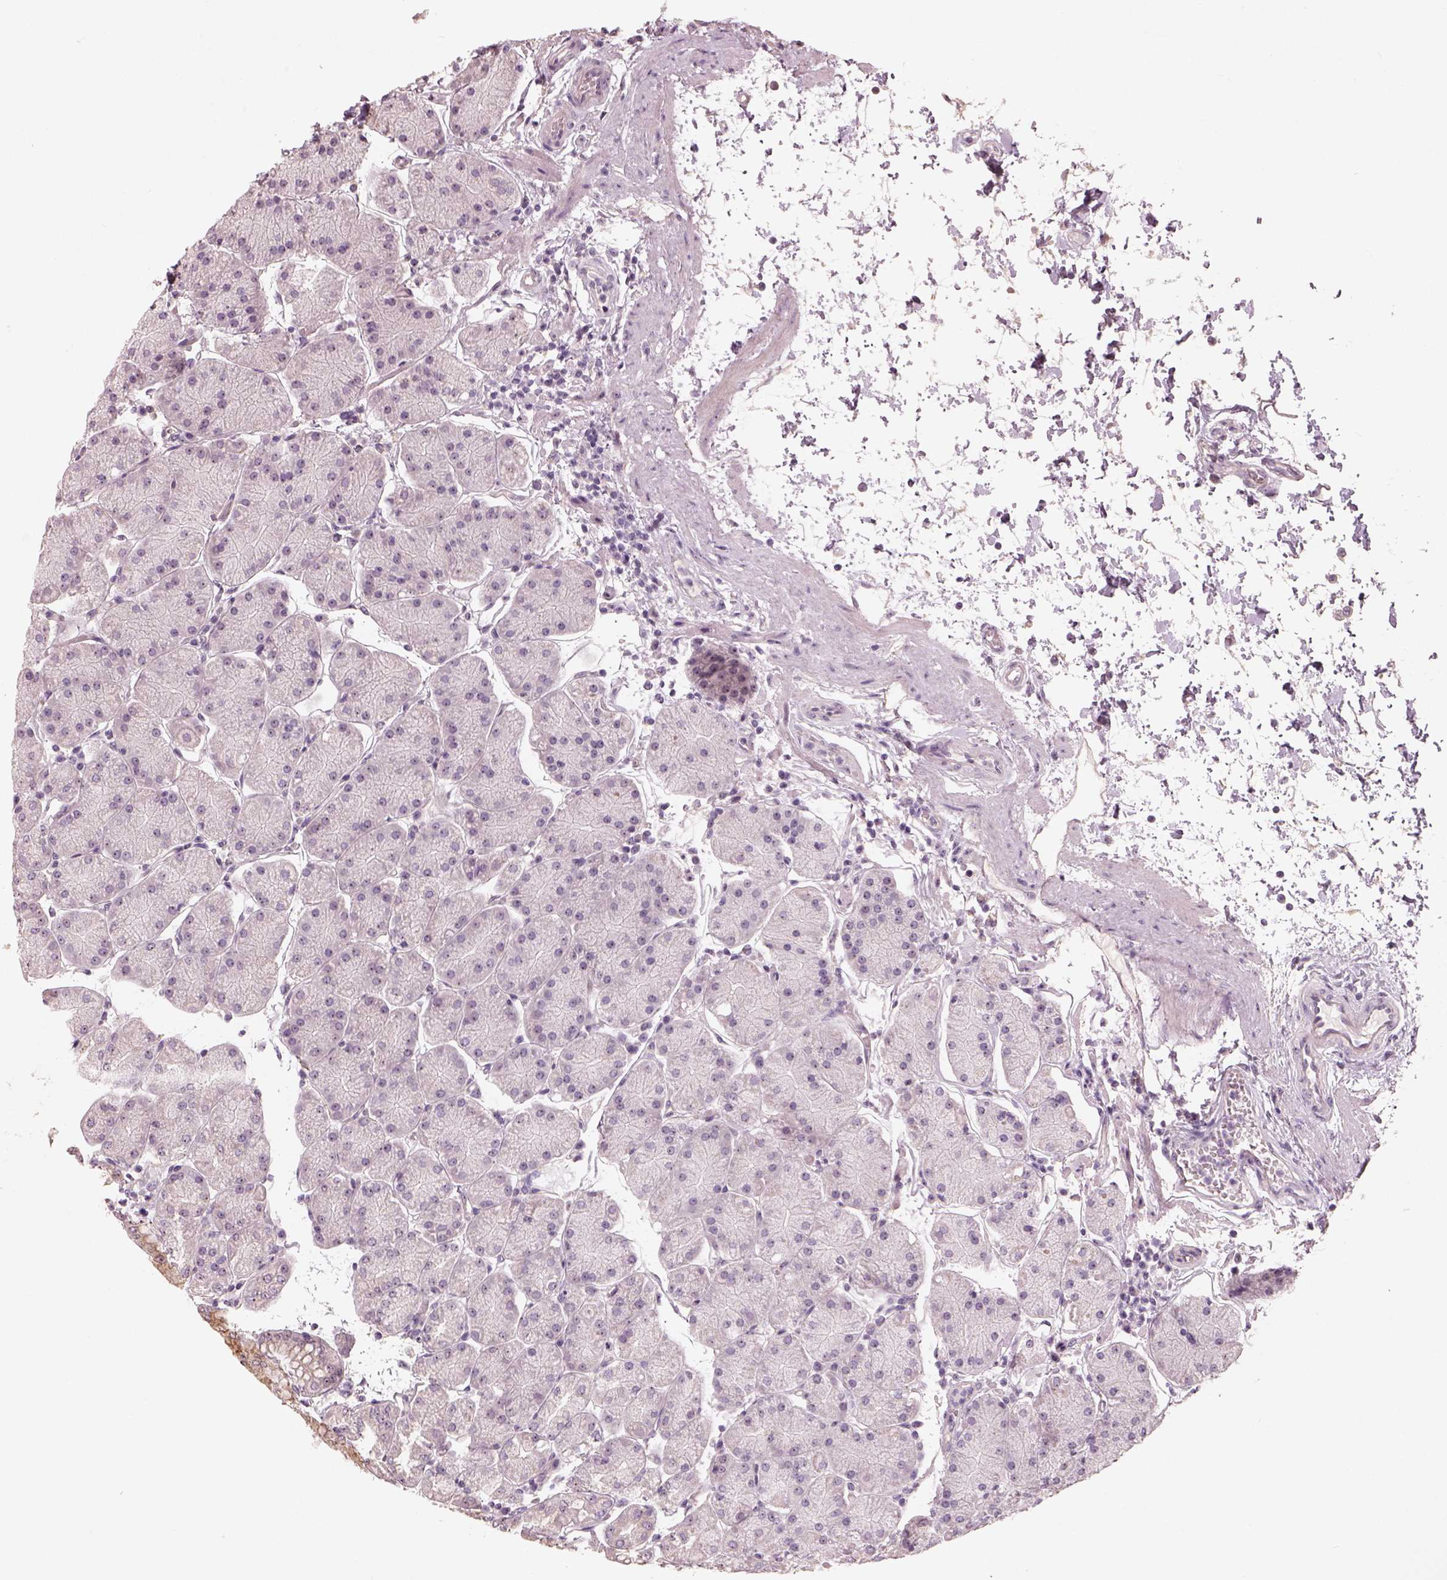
{"staining": {"intensity": "moderate", "quantity": "25%-75%", "location": "cytoplasmic/membranous"}, "tissue": "stomach", "cell_type": "Glandular cells", "image_type": "normal", "snomed": [{"axis": "morphology", "description": "Normal tissue, NOS"}, {"axis": "topography", "description": "Stomach"}], "caption": "A micrograph of human stomach stained for a protein demonstrates moderate cytoplasmic/membranous brown staining in glandular cells. (Stains: DAB (3,3'-diaminobenzidine) in brown, nuclei in blue, Microscopy: brightfield microscopy at high magnification).", "gene": "CDS1", "patient": {"sex": "male", "age": 54}}